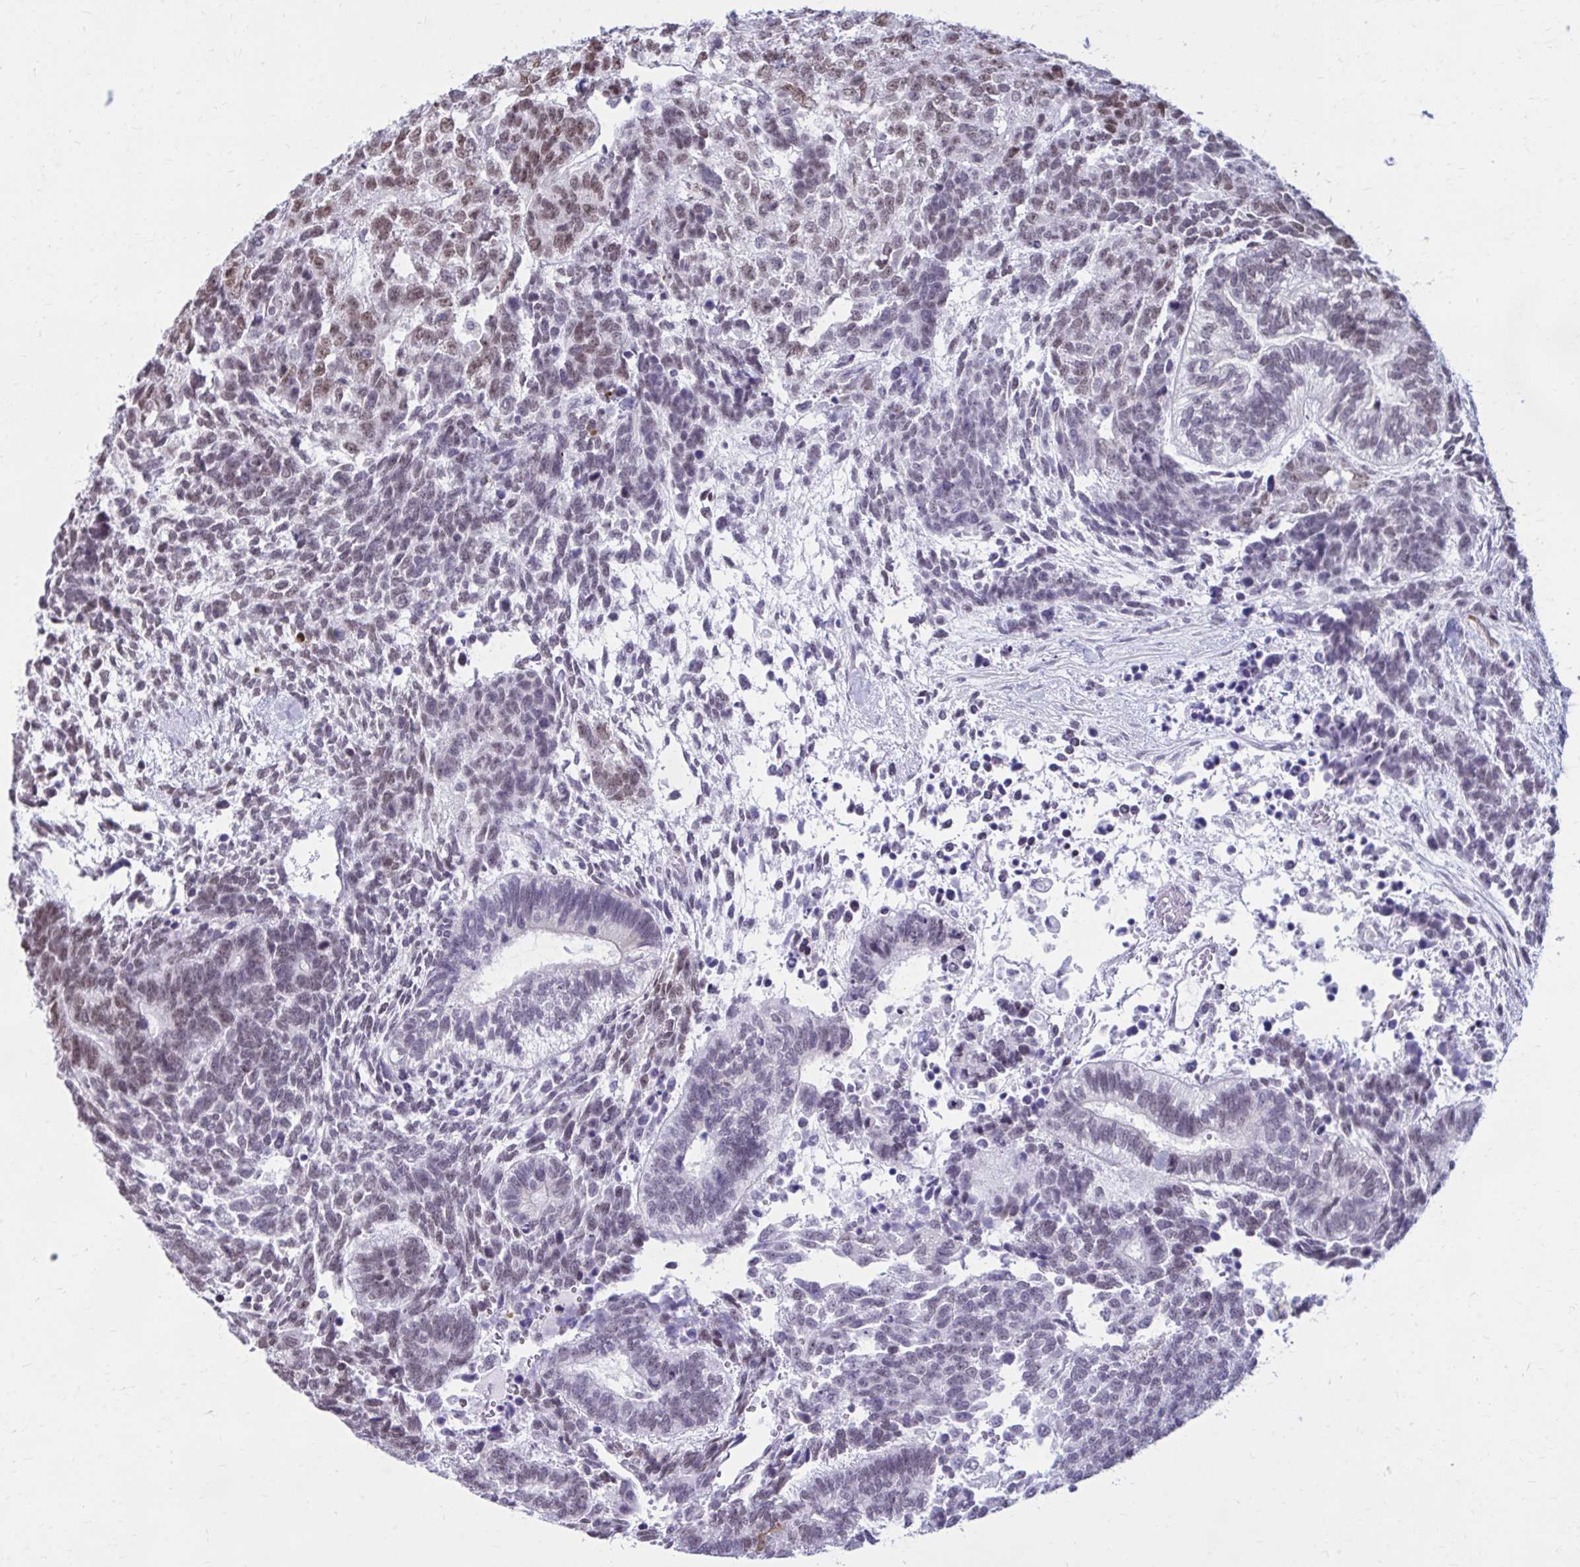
{"staining": {"intensity": "weak", "quantity": "25%-75%", "location": "nuclear"}, "tissue": "testis cancer", "cell_type": "Tumor cells", "image_type": "cancer", "snomed": [{"axis": "morphology", "description": "Carcinoma, Embryonal, NOS"}, {"axis": "topography", "description": "Testis"}], "caption": "Protein staining by immunohistochemistry shows weak nuclear expression in about 25%-75% of tumor cells in testis embryonal carcinoma.", "gene": "PROSER1", "patient": {"sex": "male", "age": 23}}